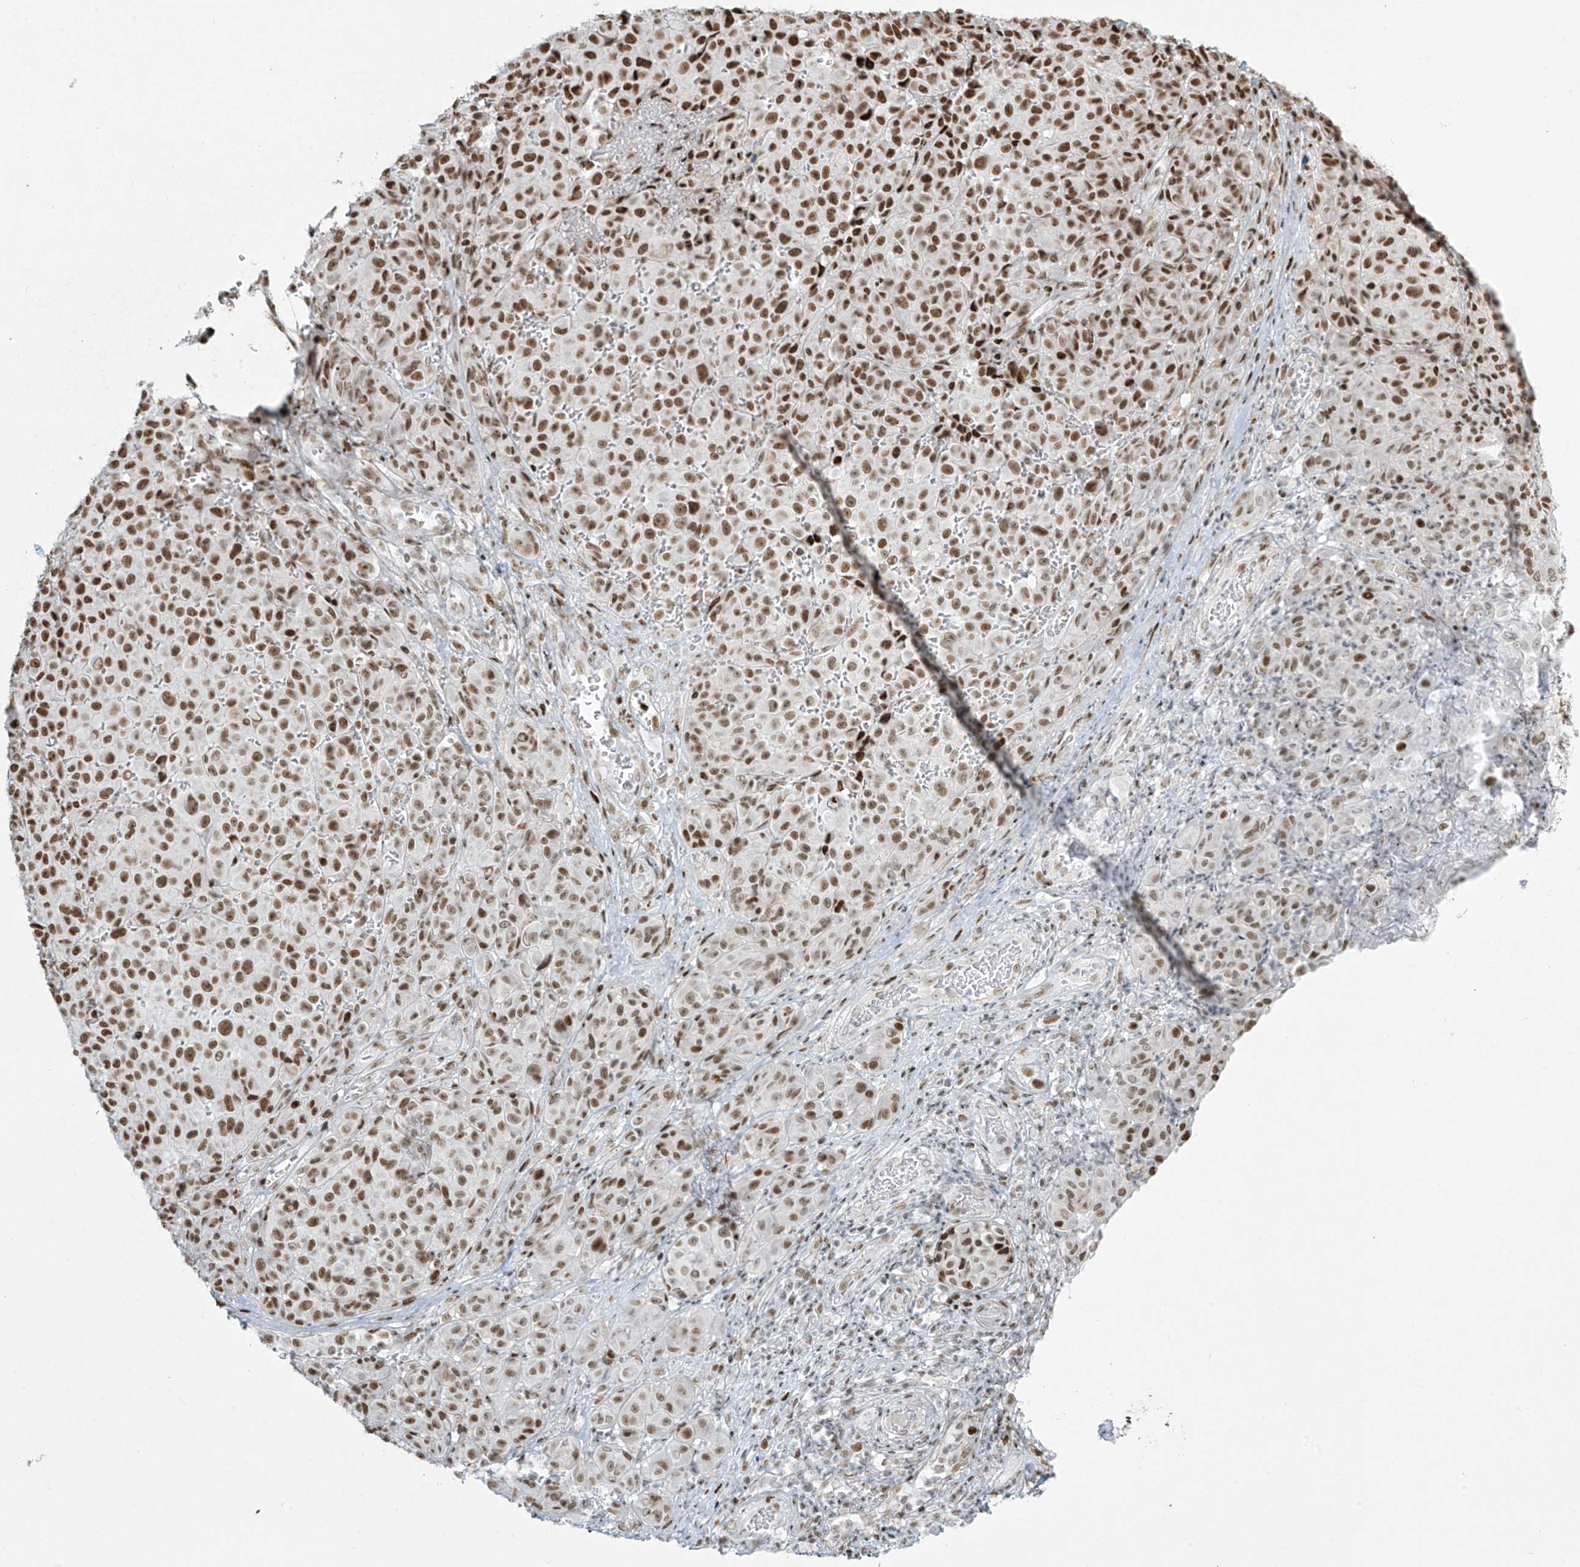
{"staining": {"intensity": "strong", "quantity": ">75%", "location": "nuclear"}, "tissue": "melanoma", "cell_type": "Tumor cells", "image_type": "cancer", "snomed": [{"axis": "morphology", "description": "Malignant melanoma, NOS"}, {"axis": "topography", "description": "Skin"}], "caption": "Human melanoma stained with a protein marker exhibits strong staining in tumor cells.", "gene": "MS4A6A", "patient": {"sex": "male", "age": 73}}